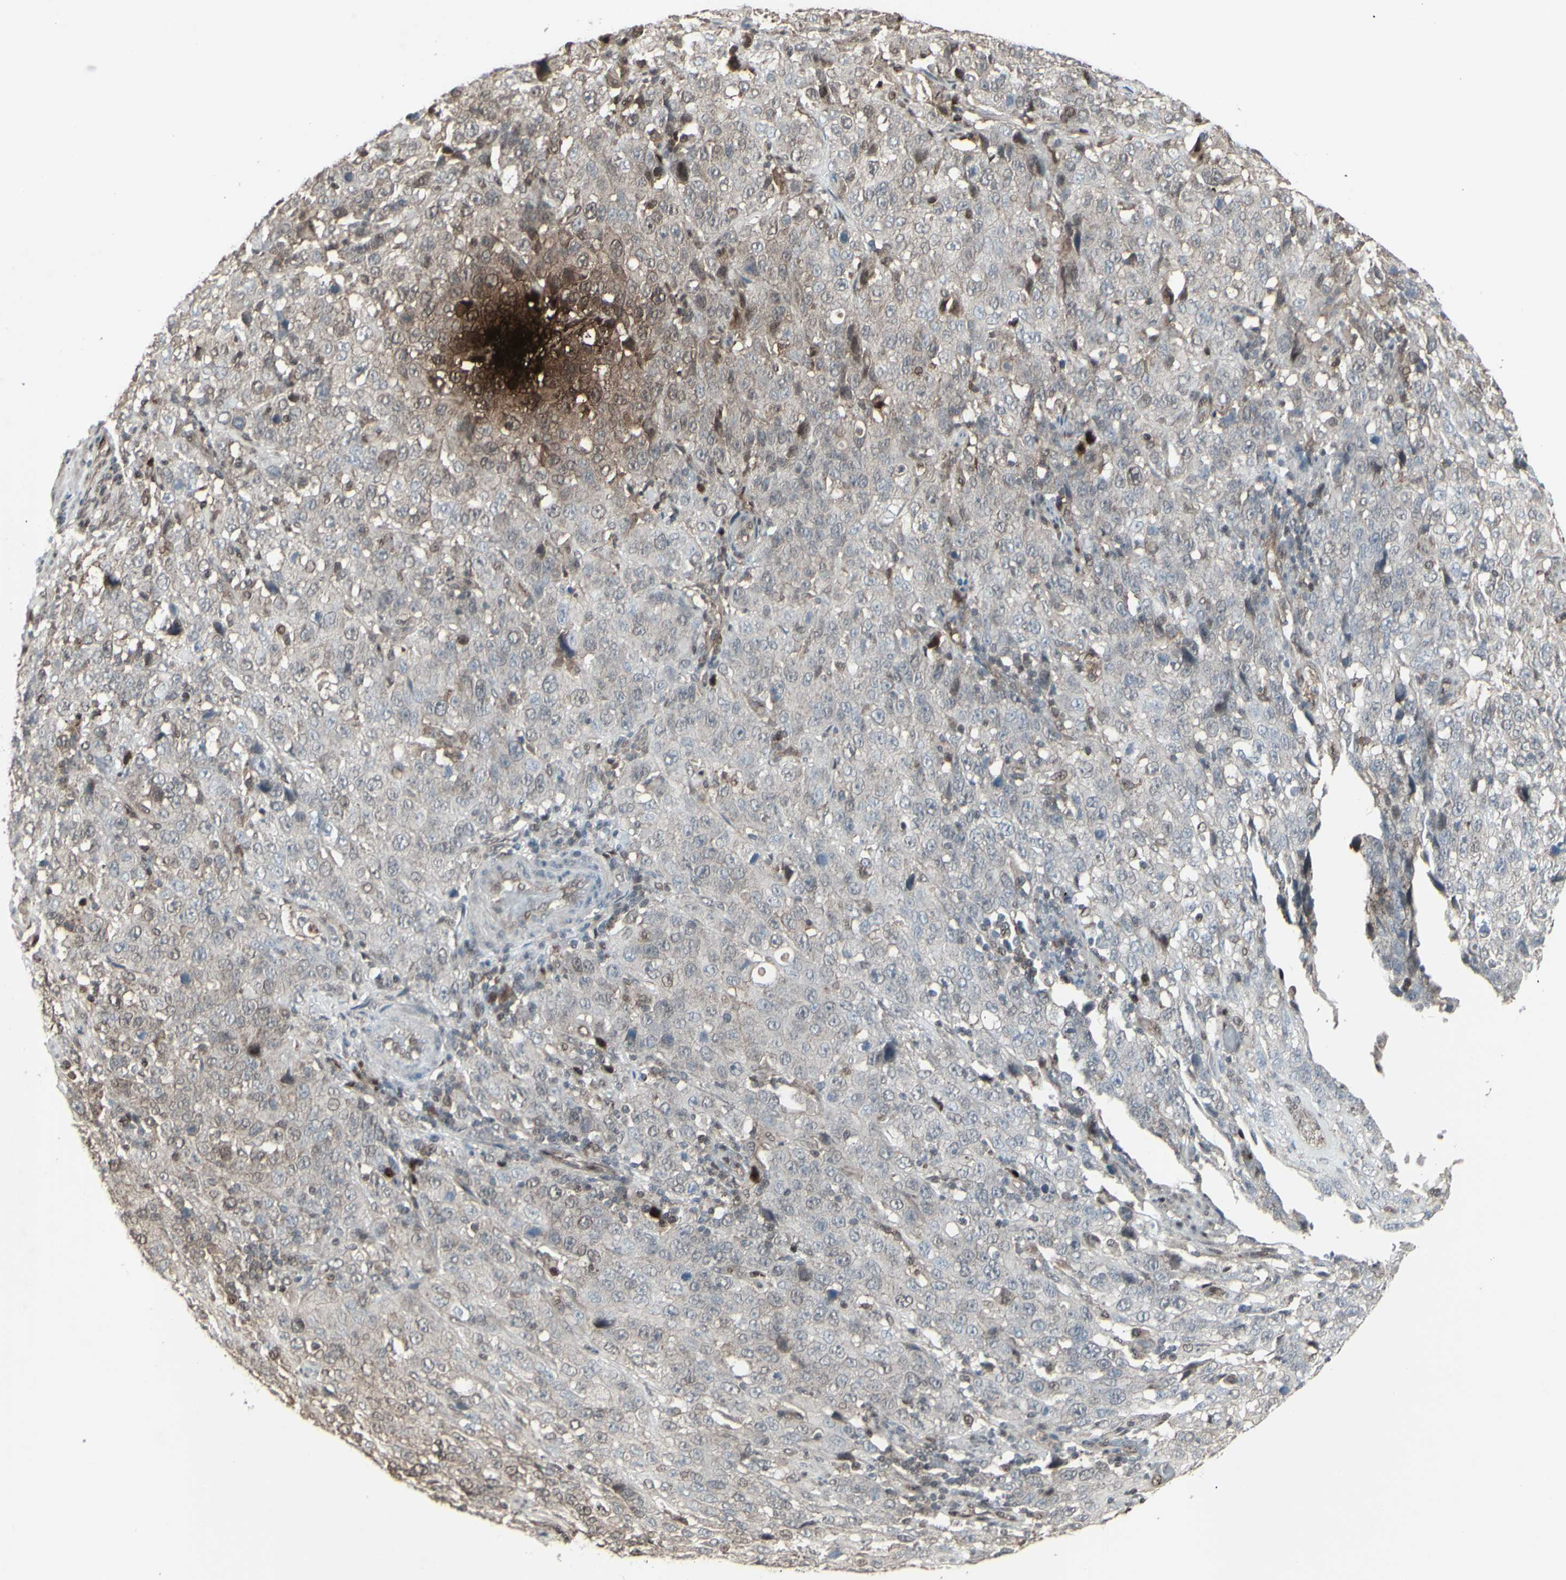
{"staining": {"intensity": "weak", "quantity": "25%-75%", "location": "cytoplasmic/membranous"}, "tissue": "stomach cancer", "cell_type": "Tumor cells", "image_type": "cancer", "snomed": [{"axis": "morphology", "description": "Normal tissue, NOS"}, {"axis": "morphology", "description": "Adenocarcinoma, NOS"}, {"axis": "topography", "description": "Stomach"}], "caption": "This is a histology image of immunohistochemistry (IHC) staining of stomach cancer (adenocarcinoma), which shows weak positivity in the cytoplasmic/membranous of tumor cells.", "gene": "CD33", "patient": {"sex": "male", "age": 48}}